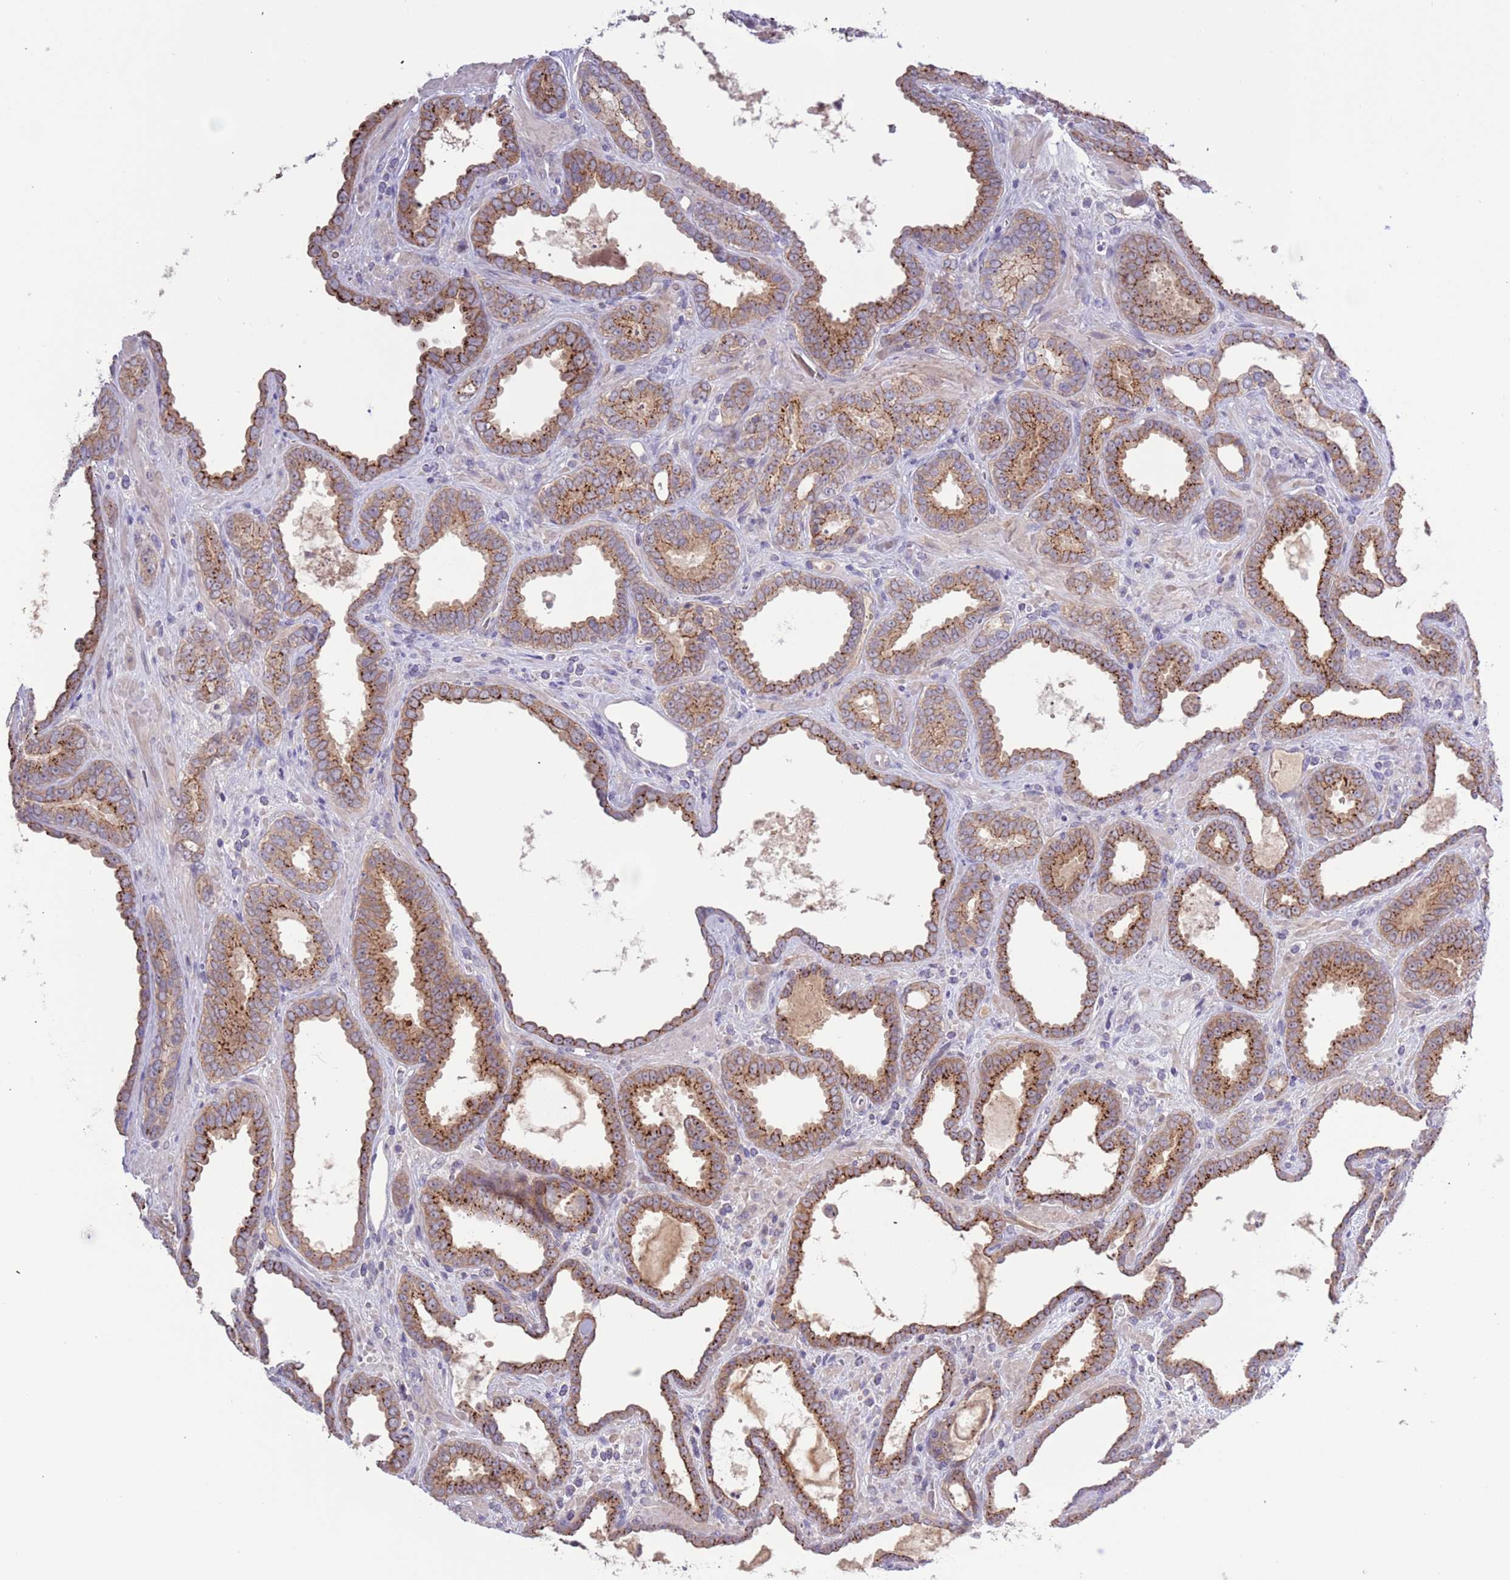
{"staining": {"intensity": "moderate", "quantity": ">75%", "location": "cytoplasmic/membranous"}, "tissue": "prostate cancer", "cell_type": "Tumor cells", "image_type": "cancer", "snomed": [{"axis": "morphology", "description": "Adenocarcinoma, High grade"}, {"axis": "topography", "description": "Prostate"}], "caption": "Brown immunohistochemical staining in human prostate cancer (high-grade adenocarcinoma) shows moderate cytoplasmic/membranous expression in approximately >75% of tumor cells.", "gene": "SHROOM3", "patient": {"sex": "male", "age": 72}}